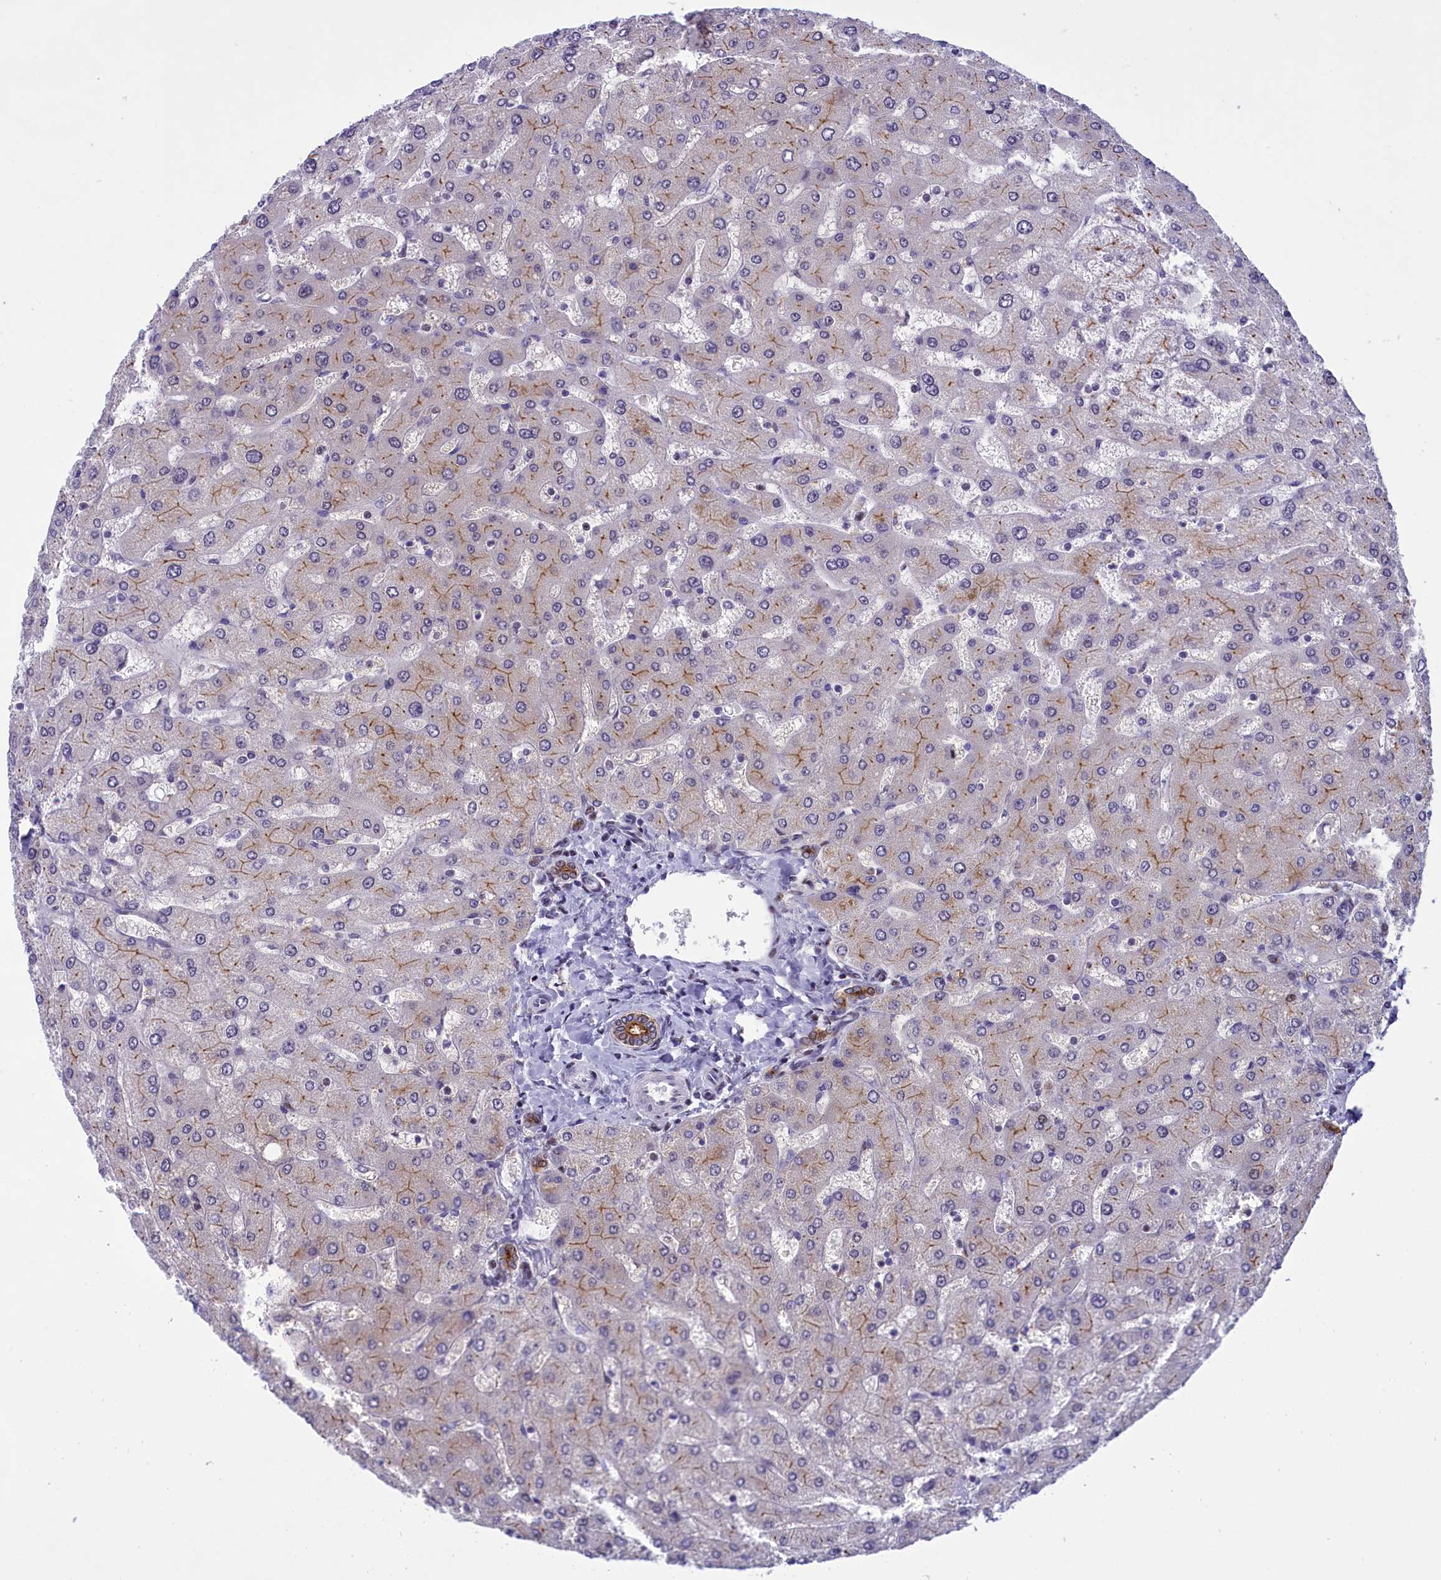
{"staining": {"intensity": "strong", "quantity": "25%-75%", "location": "cytoplasmic/membranous"}, "tissue": "liver", "cell_type": "Cholangiocytes", "image_type": "normal", "snomed": [{"axis": "morphology", "description": "Normal tissue, NOS"}, {"axis": "topography", "description": "Liver"}], "caption": "IHC (DAB) staining of normal liver displays strong cytoplasmic/membranous protein positivity in approximately 25%-75% of cholangiocytes.", "gene": "SPIRE2", "patient": {"sex": "male", "age": 55}}